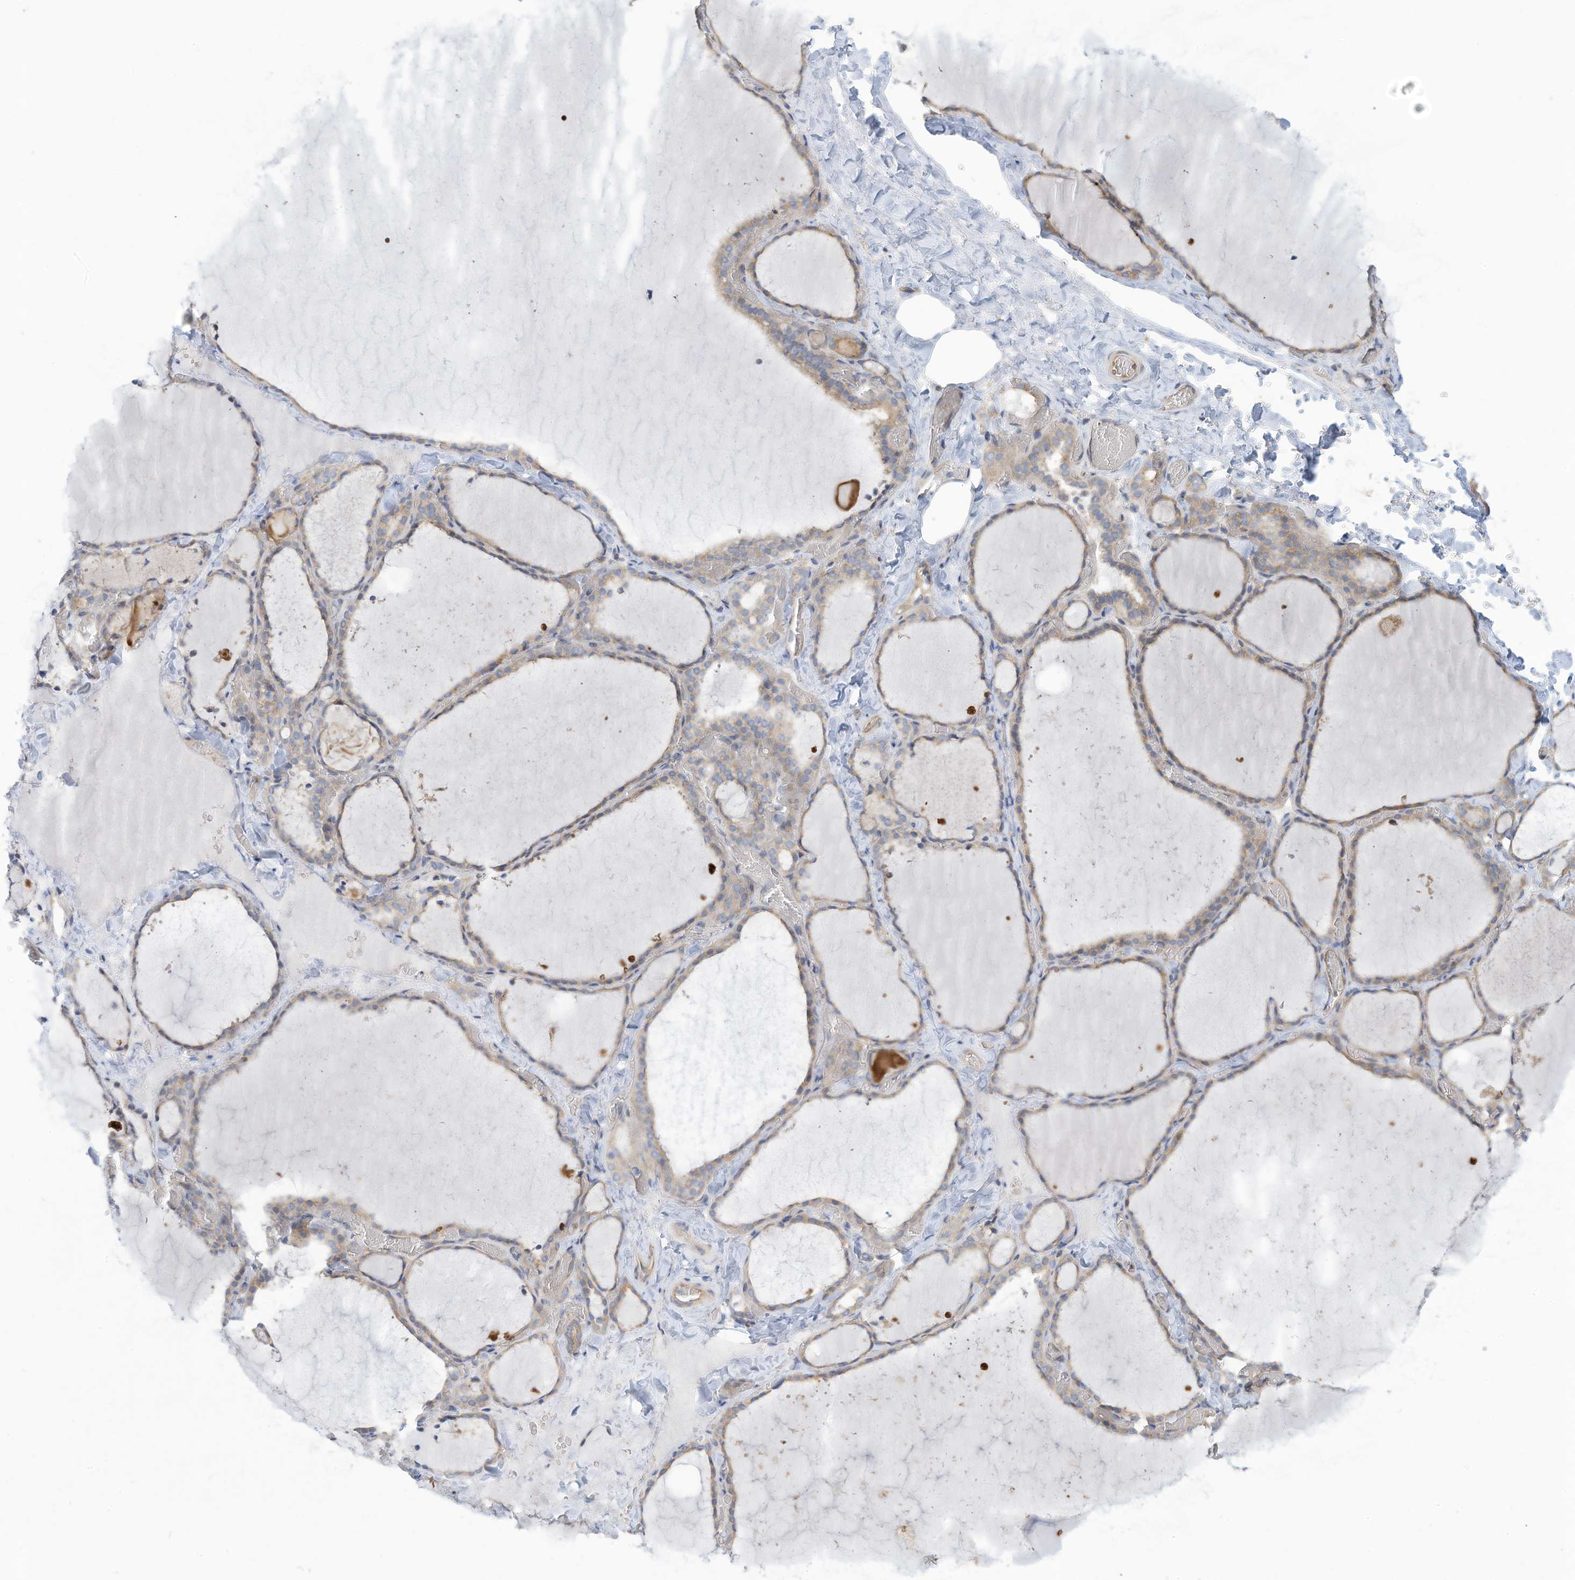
{"staining": {"intensity": "weak", "quantity": "25%-75%", "location": "cytoplasmic/membranous"}, "tissue": "thyroid gland", "cell_type": "Glandular cells", "image_type": "normal", "snomed": [{"axis": "morphology", "description": "Normal tissue, NOS"}, {"axis": "topography", "description": "Thyroid gland"}], "caption": "Immunohistochemistry (IHC) staining of unremarkable thyroid gland, which exhibits low levels of weak cytoplasmic/membranous staining in approximately 25%-75% of glandular cells indicating weak cytoplasmic/membranous protein staining. The staining was performed using DAB (brown) for protein detection and nuclei were counterstained in hematoxylin (blue).", "gene": "ADAT2", "patient": {"sex": "female", "age": 22}}